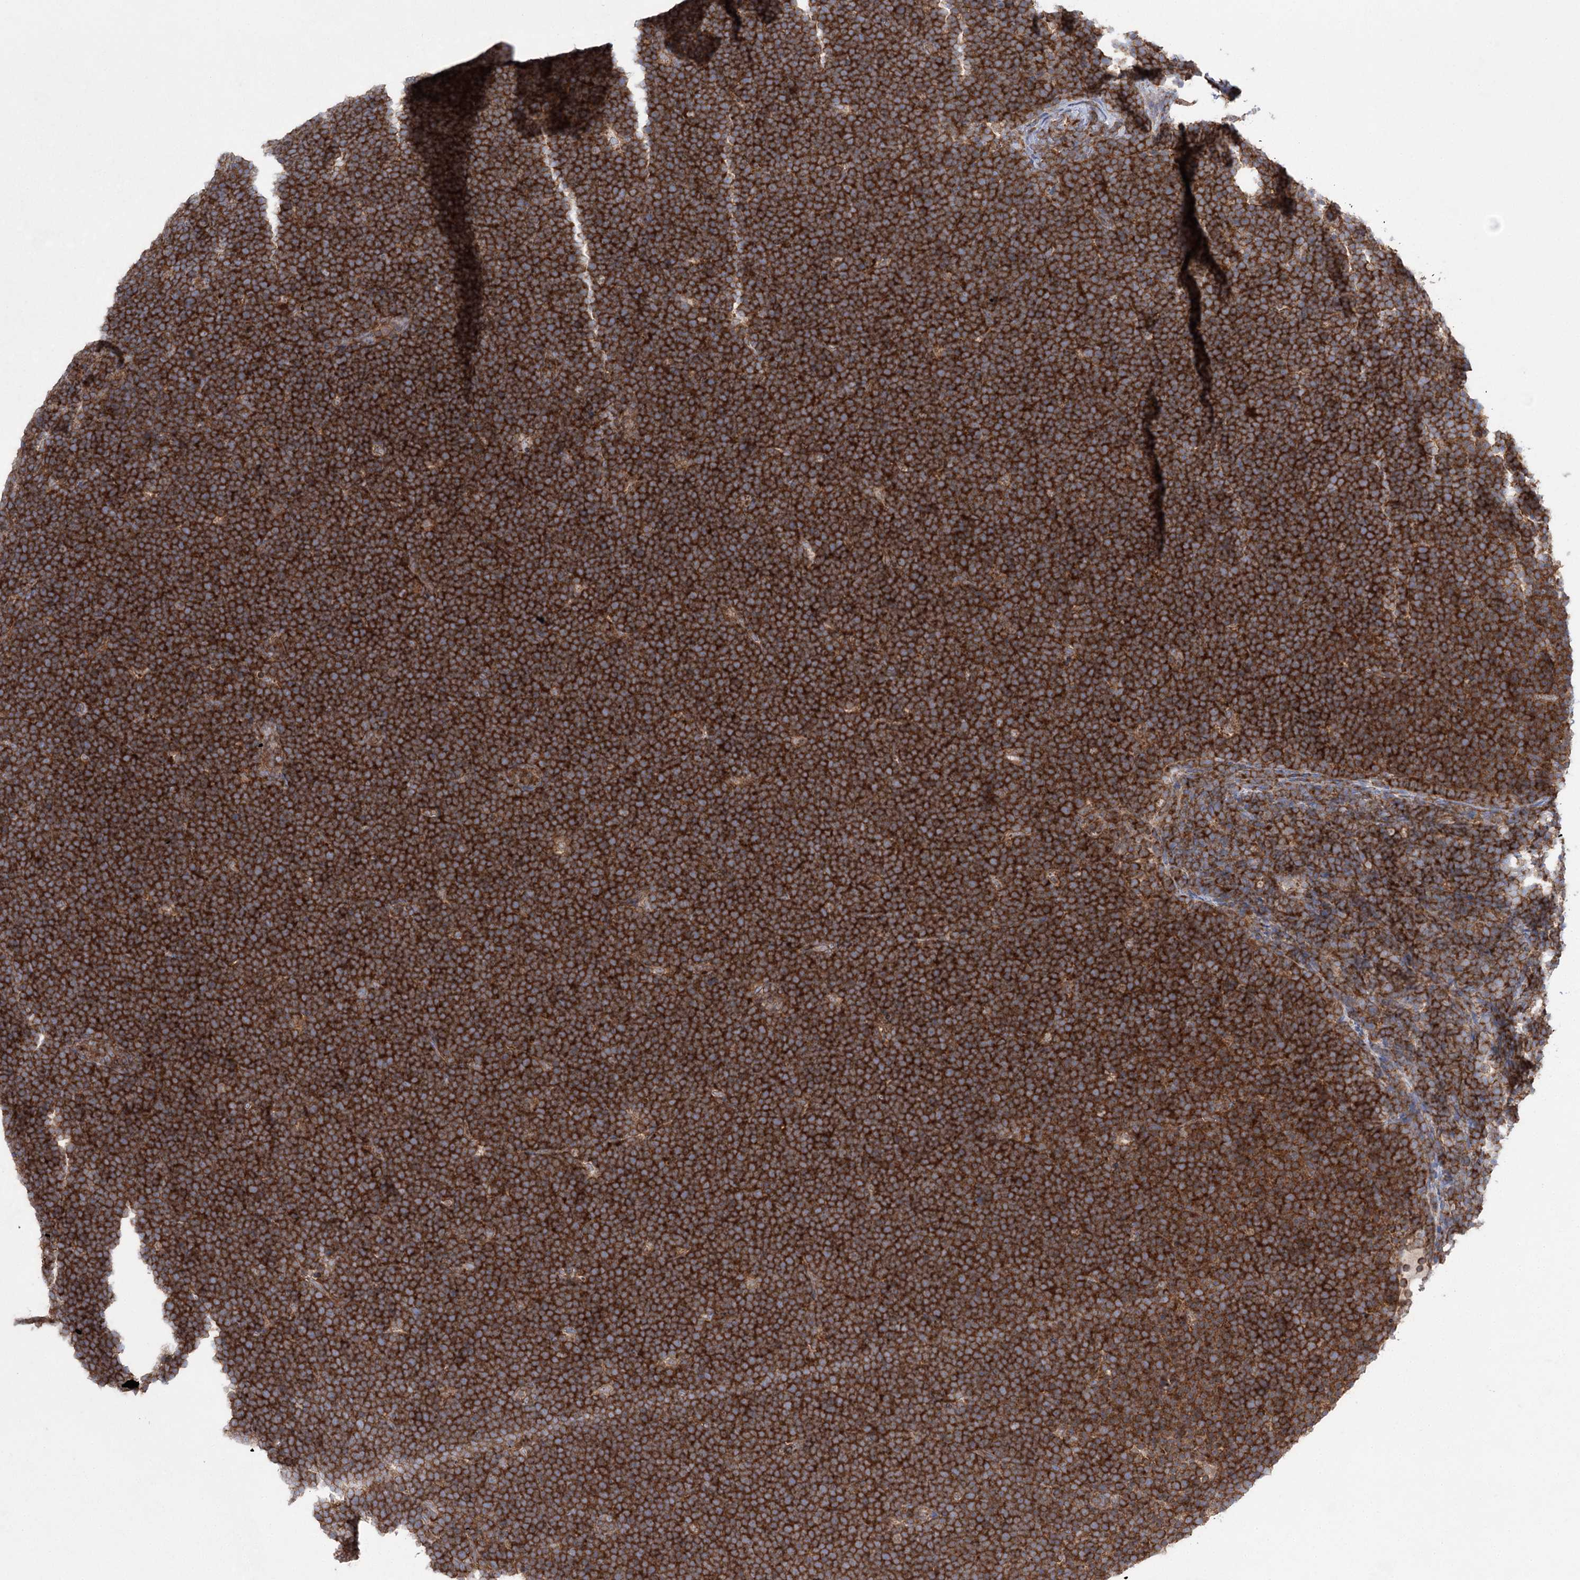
{"staining": {"intensity": "strong", "quantity": ">75%", "location": "cytoplasmic/membranous"}, "tissue": "lymphoma", "cell_type": "Tumor cells", "image_type": "cancer", "snomed": [{"axis": "morphology", "description": "Malignant lymphoma, non-Hodgkin's type, High grade"}, {"axis": "topography", "description": "Lymph node"}], "caption": "Lymphoma was stained to show a protein in brown. There is high levels of strong cytoplasmic/membranous staining in about >75% of tumor cells. (IHC, brightfield microscopy, high magnification).", "gene": "EIF3A", "patient": {"sex": "male", "age": 13}}